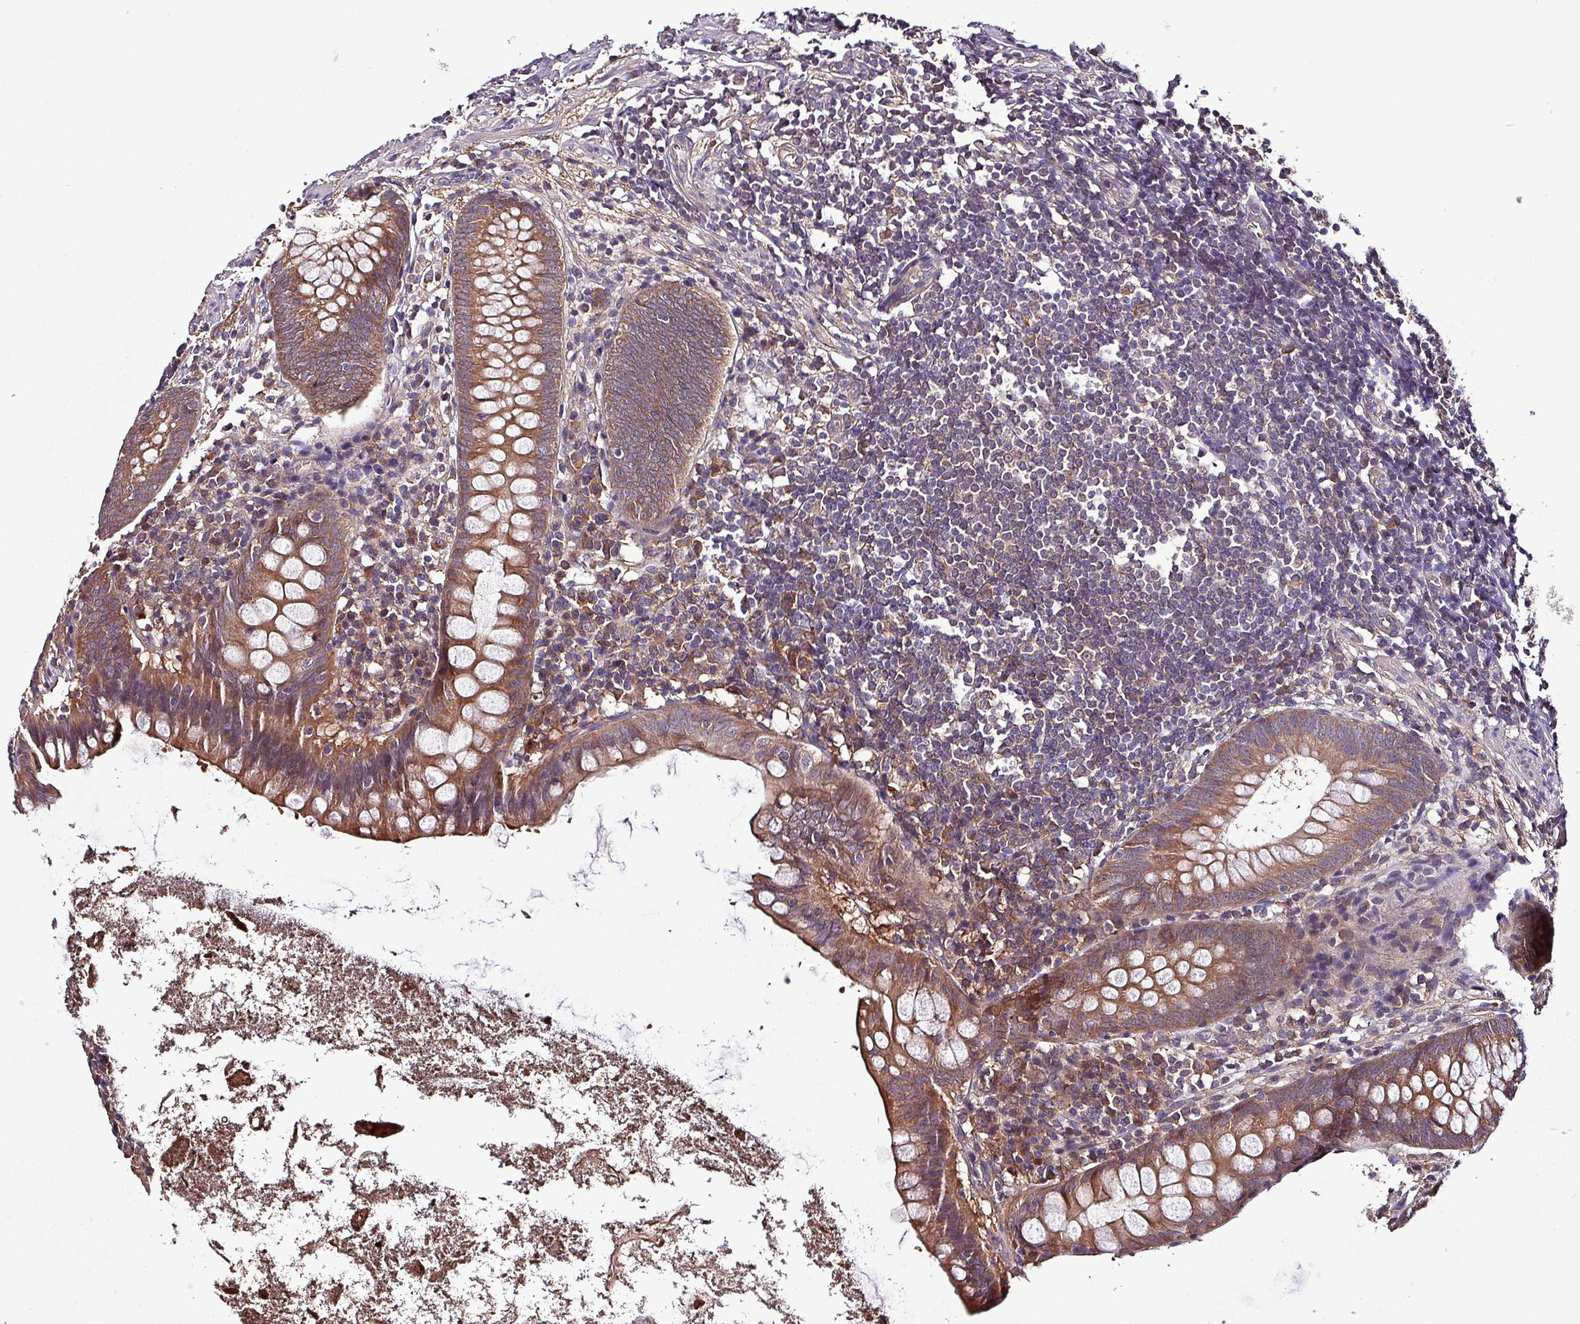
{"staining": {"intensity": "moderate", "quantity": ">75%", "location": "cytoplasmic/membranous"}, "tissue": "appendix", "cell_type": "Glandular cells", "image_type": "normal", "snomed": [{"axis": "morphology", "description": "Normal tissue, NOS"}, {"axis": "topography", "description": "Appendix"}], "caption": "The photomicrograph shows immunohistochemical staining of normal appendix. There is moderate cytoplasmic/membranous staining is identified in about >75% of glandular cells.", "gene": "PAFAH1B2", "patient": {"sex": "female", "age": 51}}